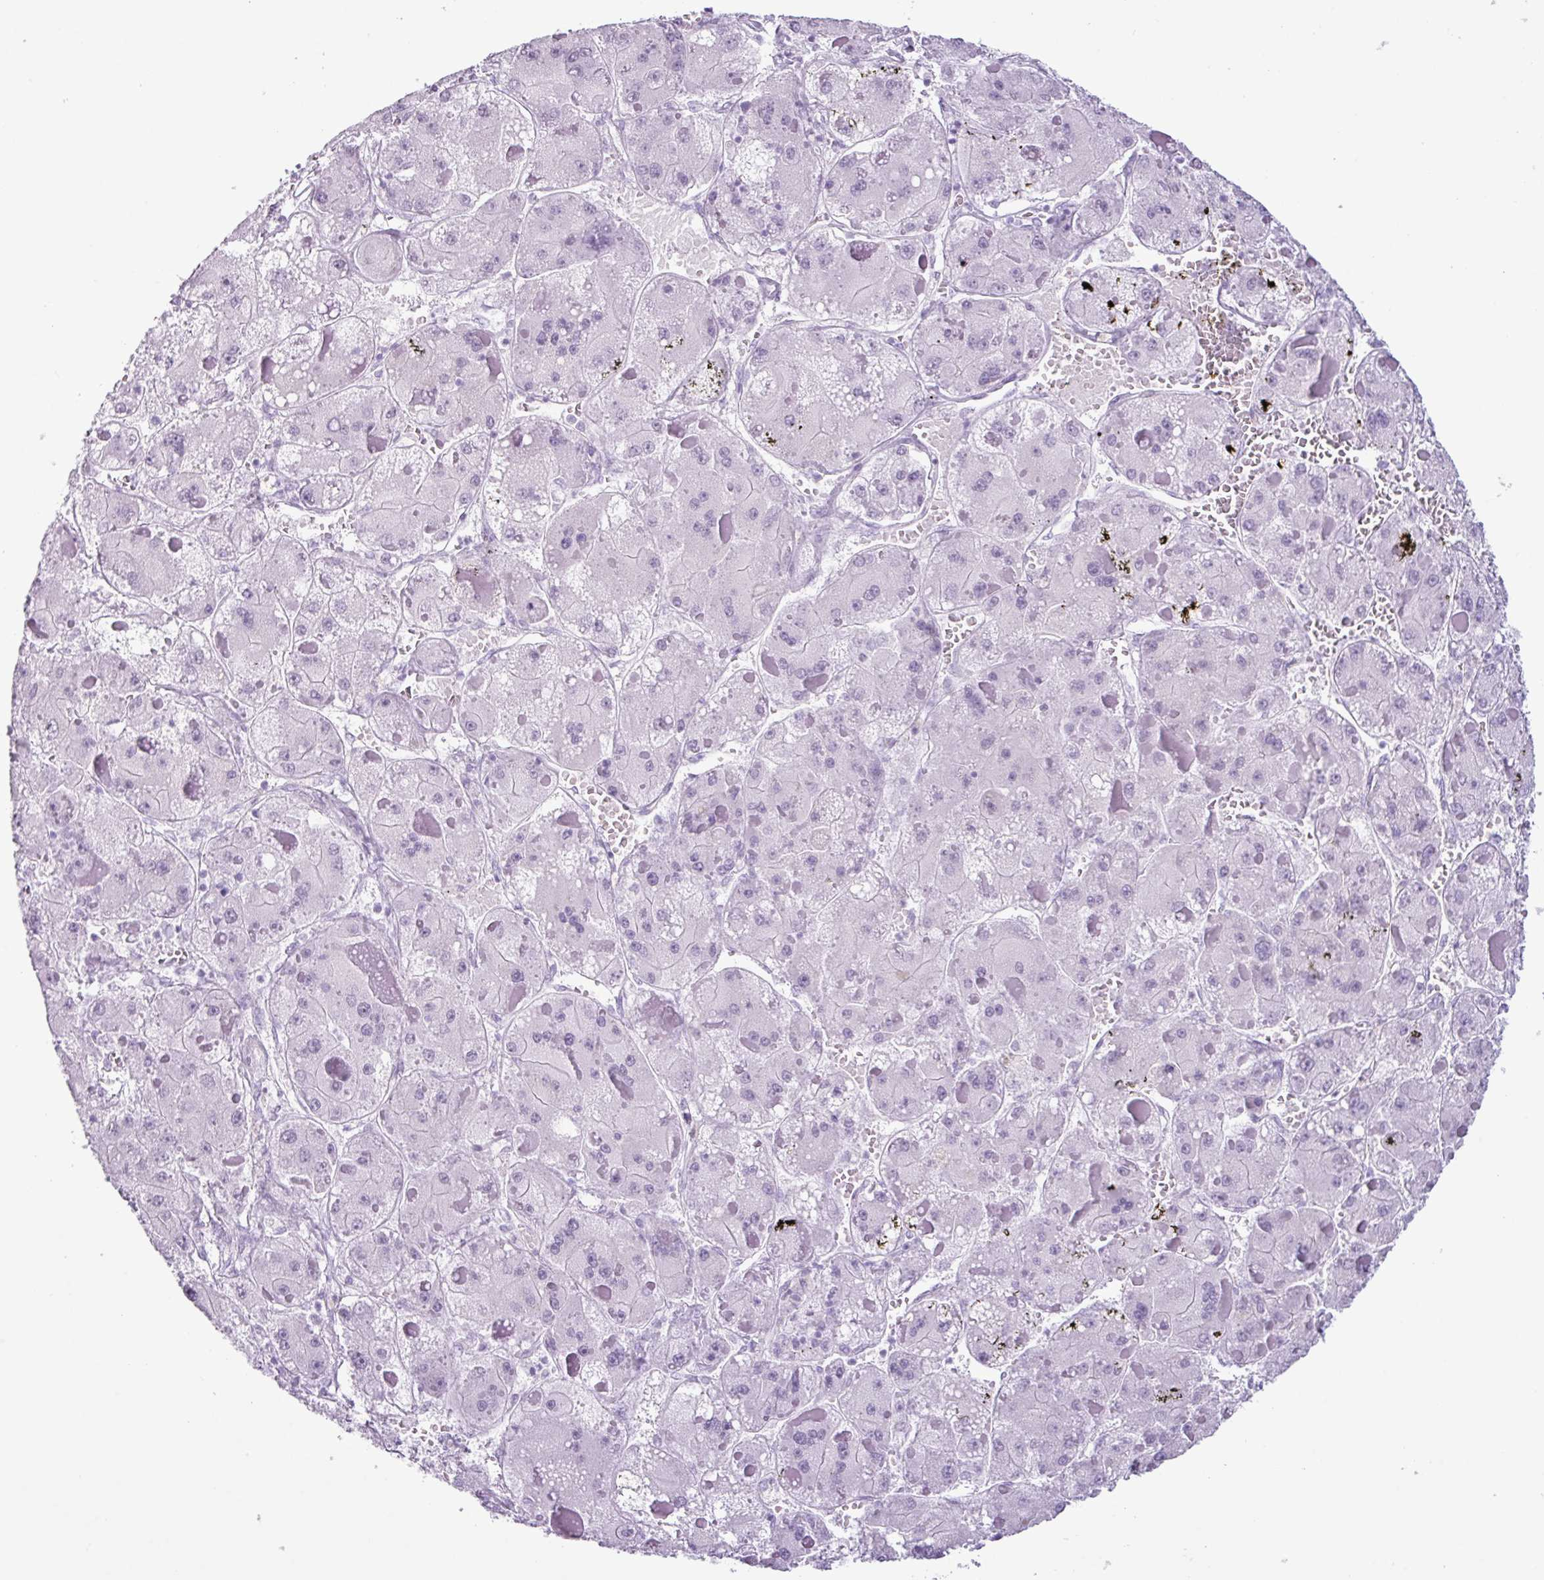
{"staining": {"intensity": "negative", "quantity": "none", "location": "none"}, "tissue": "liver cancer", "cell_type": "Tumor cells", "image_type": "cancer", "snomed": [{"axis": "morphology", "description": "Carcinoma, Hepatocellular, NOS"}, {"axis": "topography", "description": "Liver"}], "caption": "There is no significant expression in tumor cells of liver cancer (hepatocellular carcinoma).", "gene": "SCT", "patient": {"sex": "female", "age": 73}}